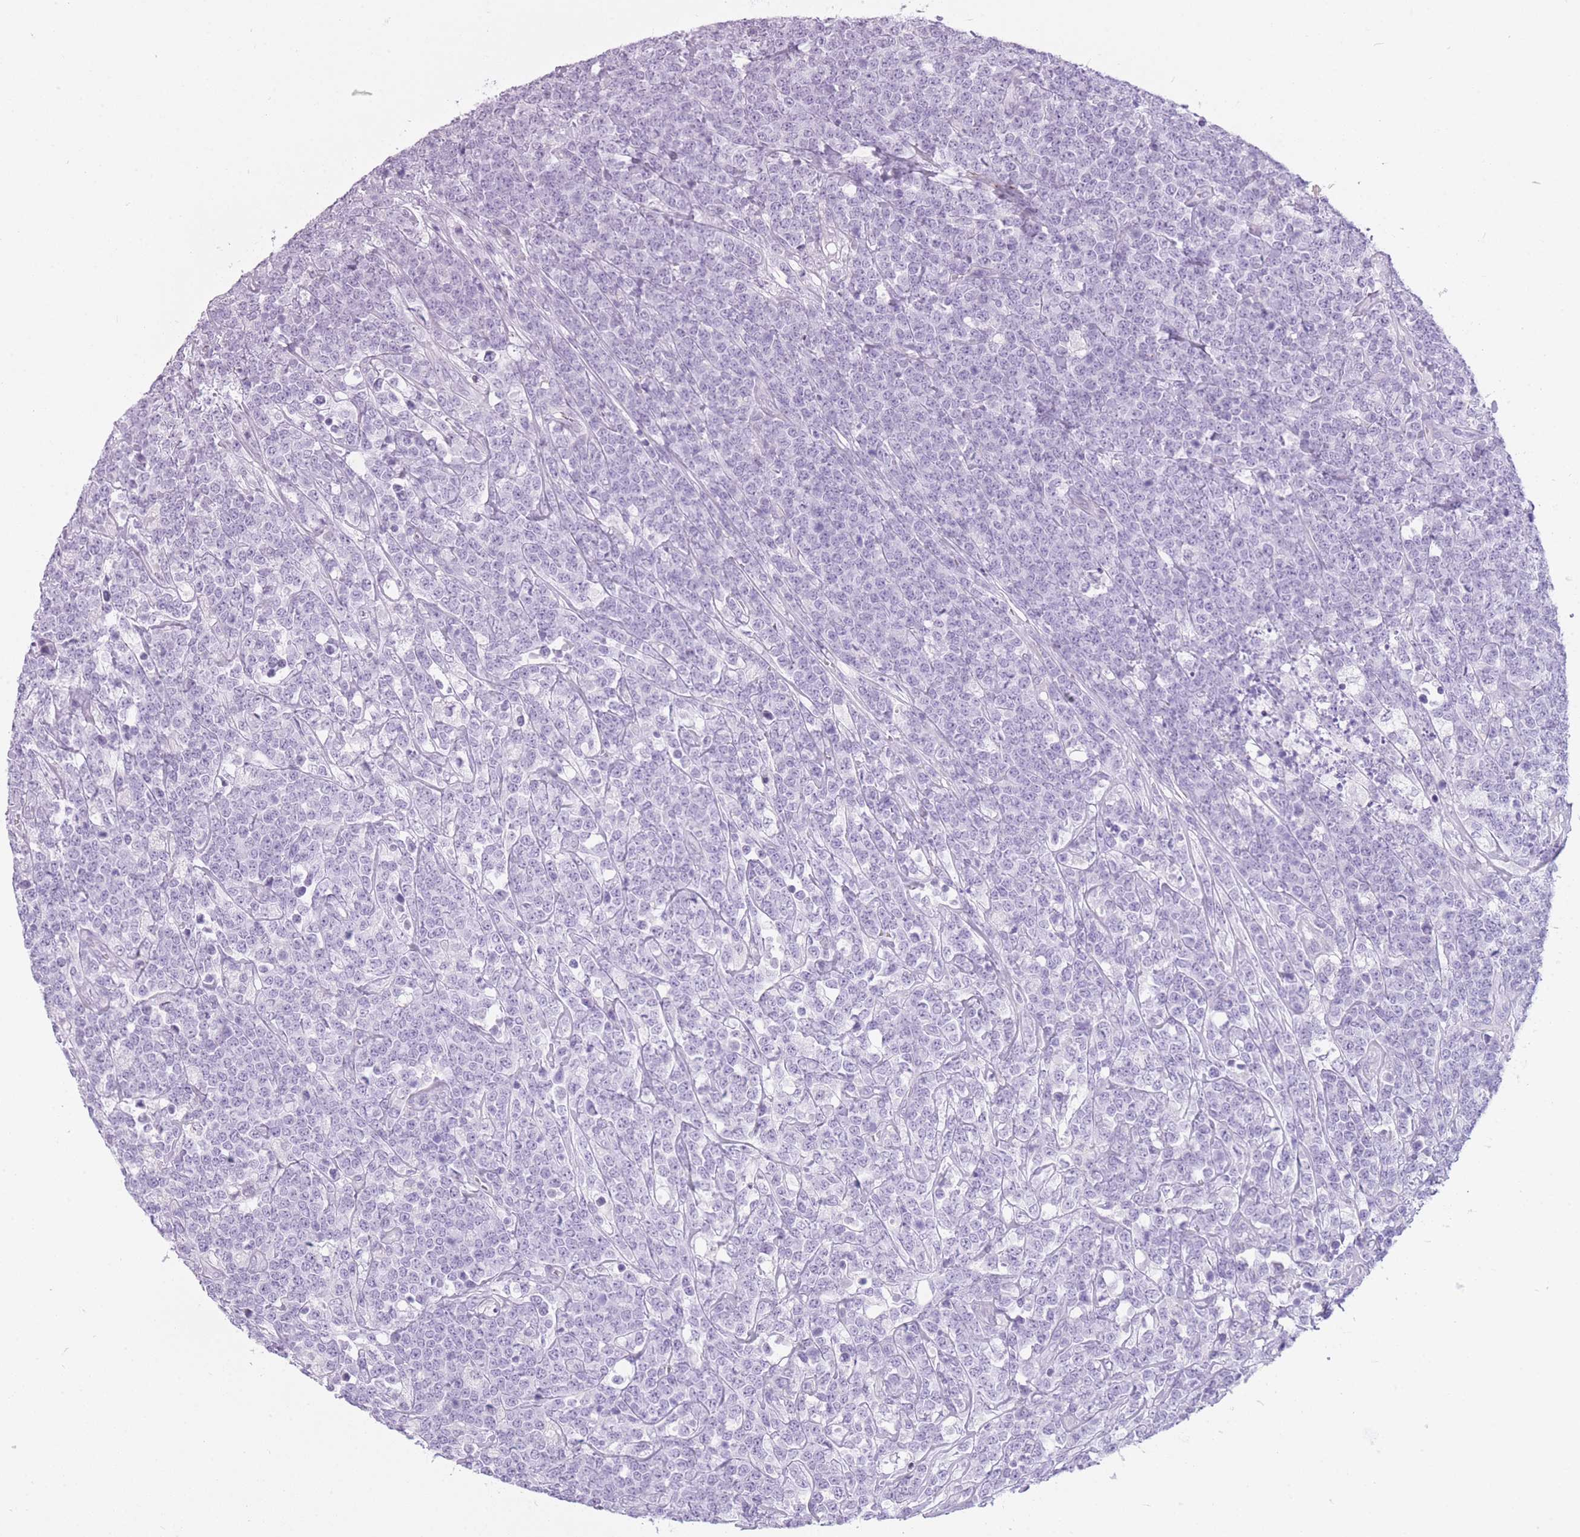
{"staining": {"intensity": "negative", "quantity": "none", "location": "none"}, "tissue": "lymphoma", "cell_type": "Tumor cells", "image_type": "cancer", "snomed": [{"axis": "morphology", "description": "Malignant lymphoma, non-Hodgkin's type, High grade"}, {"axis": "topography", "description": "Small intestine"}], "caption": "The photomicrograph displays no significant staining in tumor cells of lymphoma.", "gene": "GOLGA6D", "patient": {"sex": "male", "age": 8}}